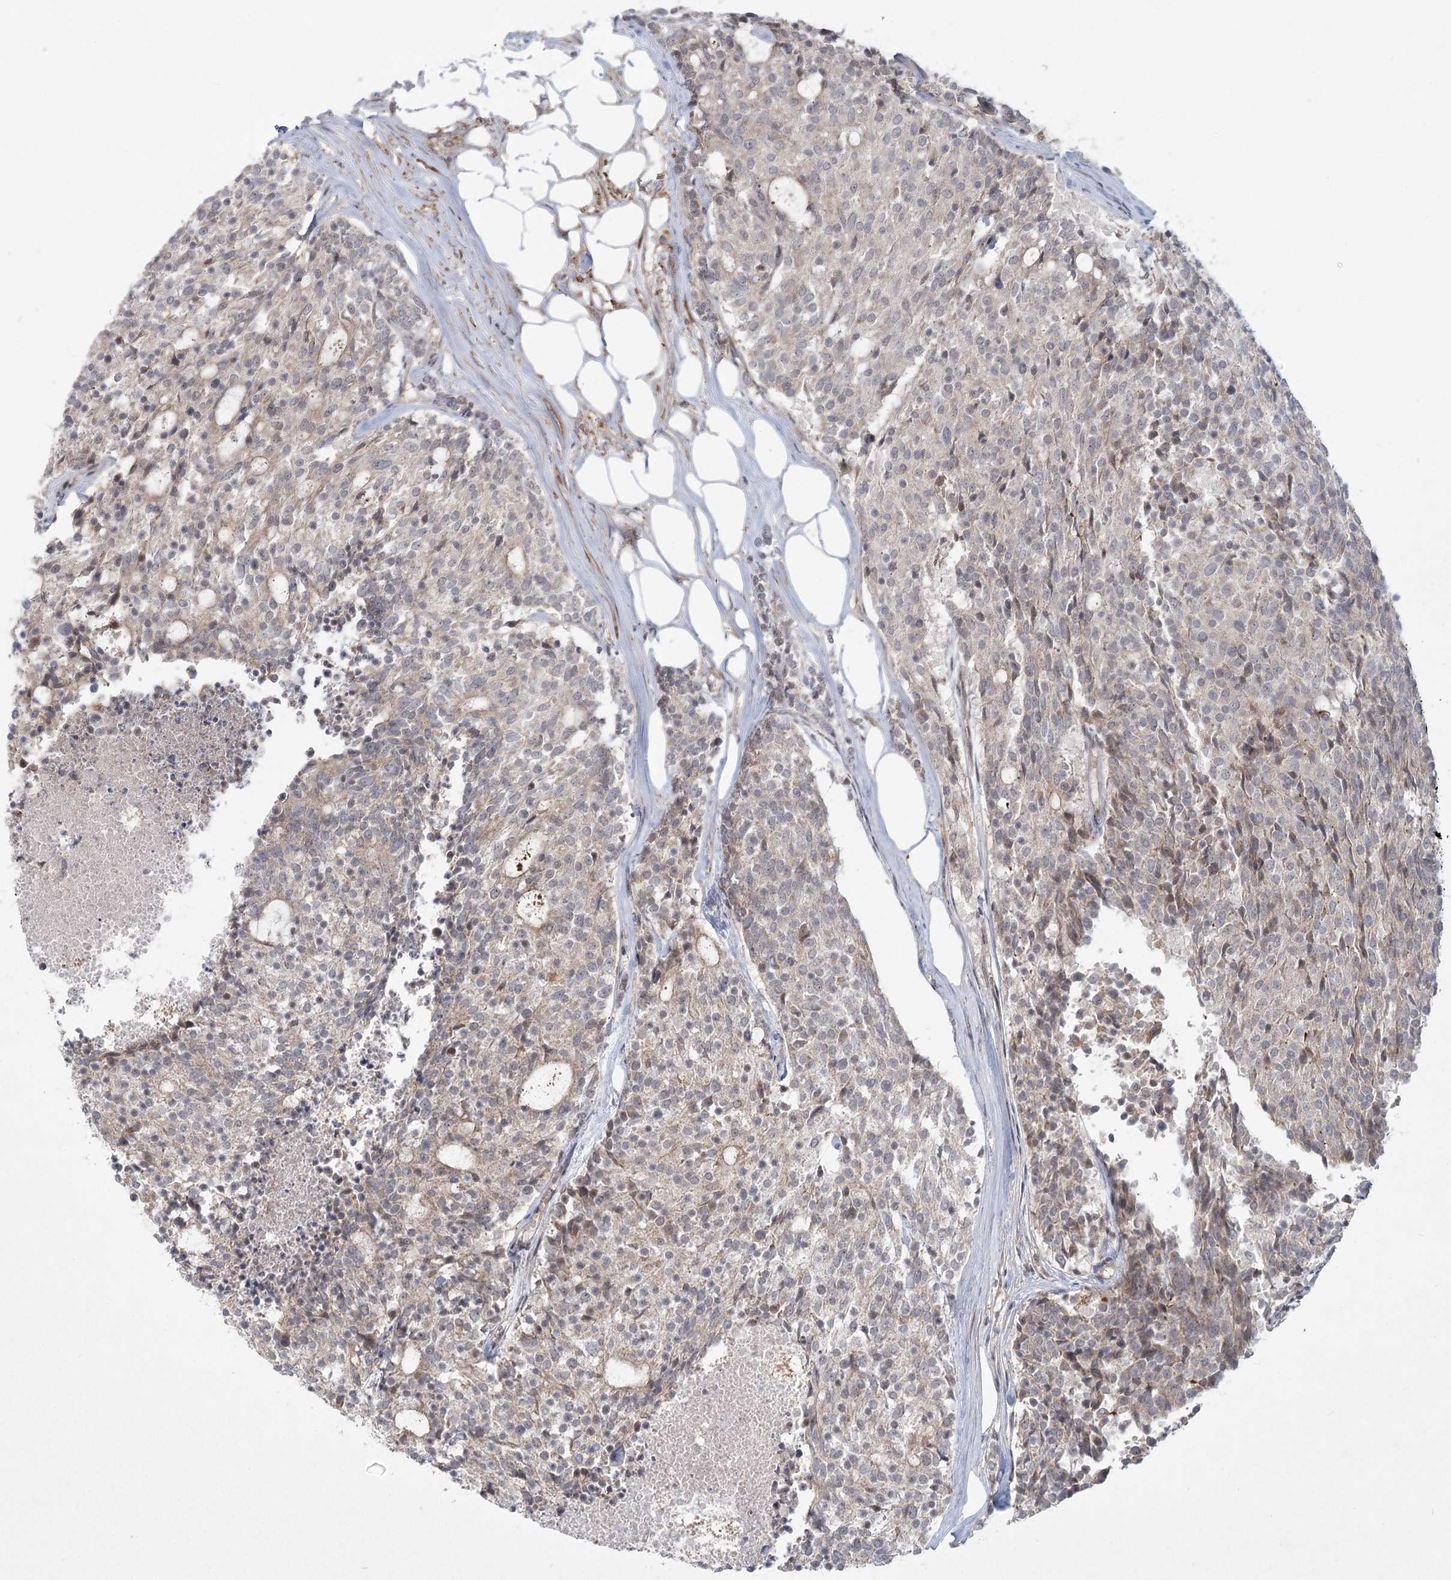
{"staining": {"intensity": "weak", "quantity": "<25%", "location": "cytoplasmic/membranous"}, "tissue": "carcinoid", "cell_type": "Tumor cells", "image_type": "cancer", "snomed": [{"axis": "morphology", "description": "Carcinoid, malignant, NOS"}, {"axis": "topography", "description": "Pancreas"}], "caption": "An image of carcinoid (malignant) stained for a protein reveals no brown staining in tumor cells. (DAB immunohistochemistry (IHC) visualized using brightfield microscopy, high magnification).", "gene": "SH2D3A", "patient": {"sex": "female", "age": 54}}